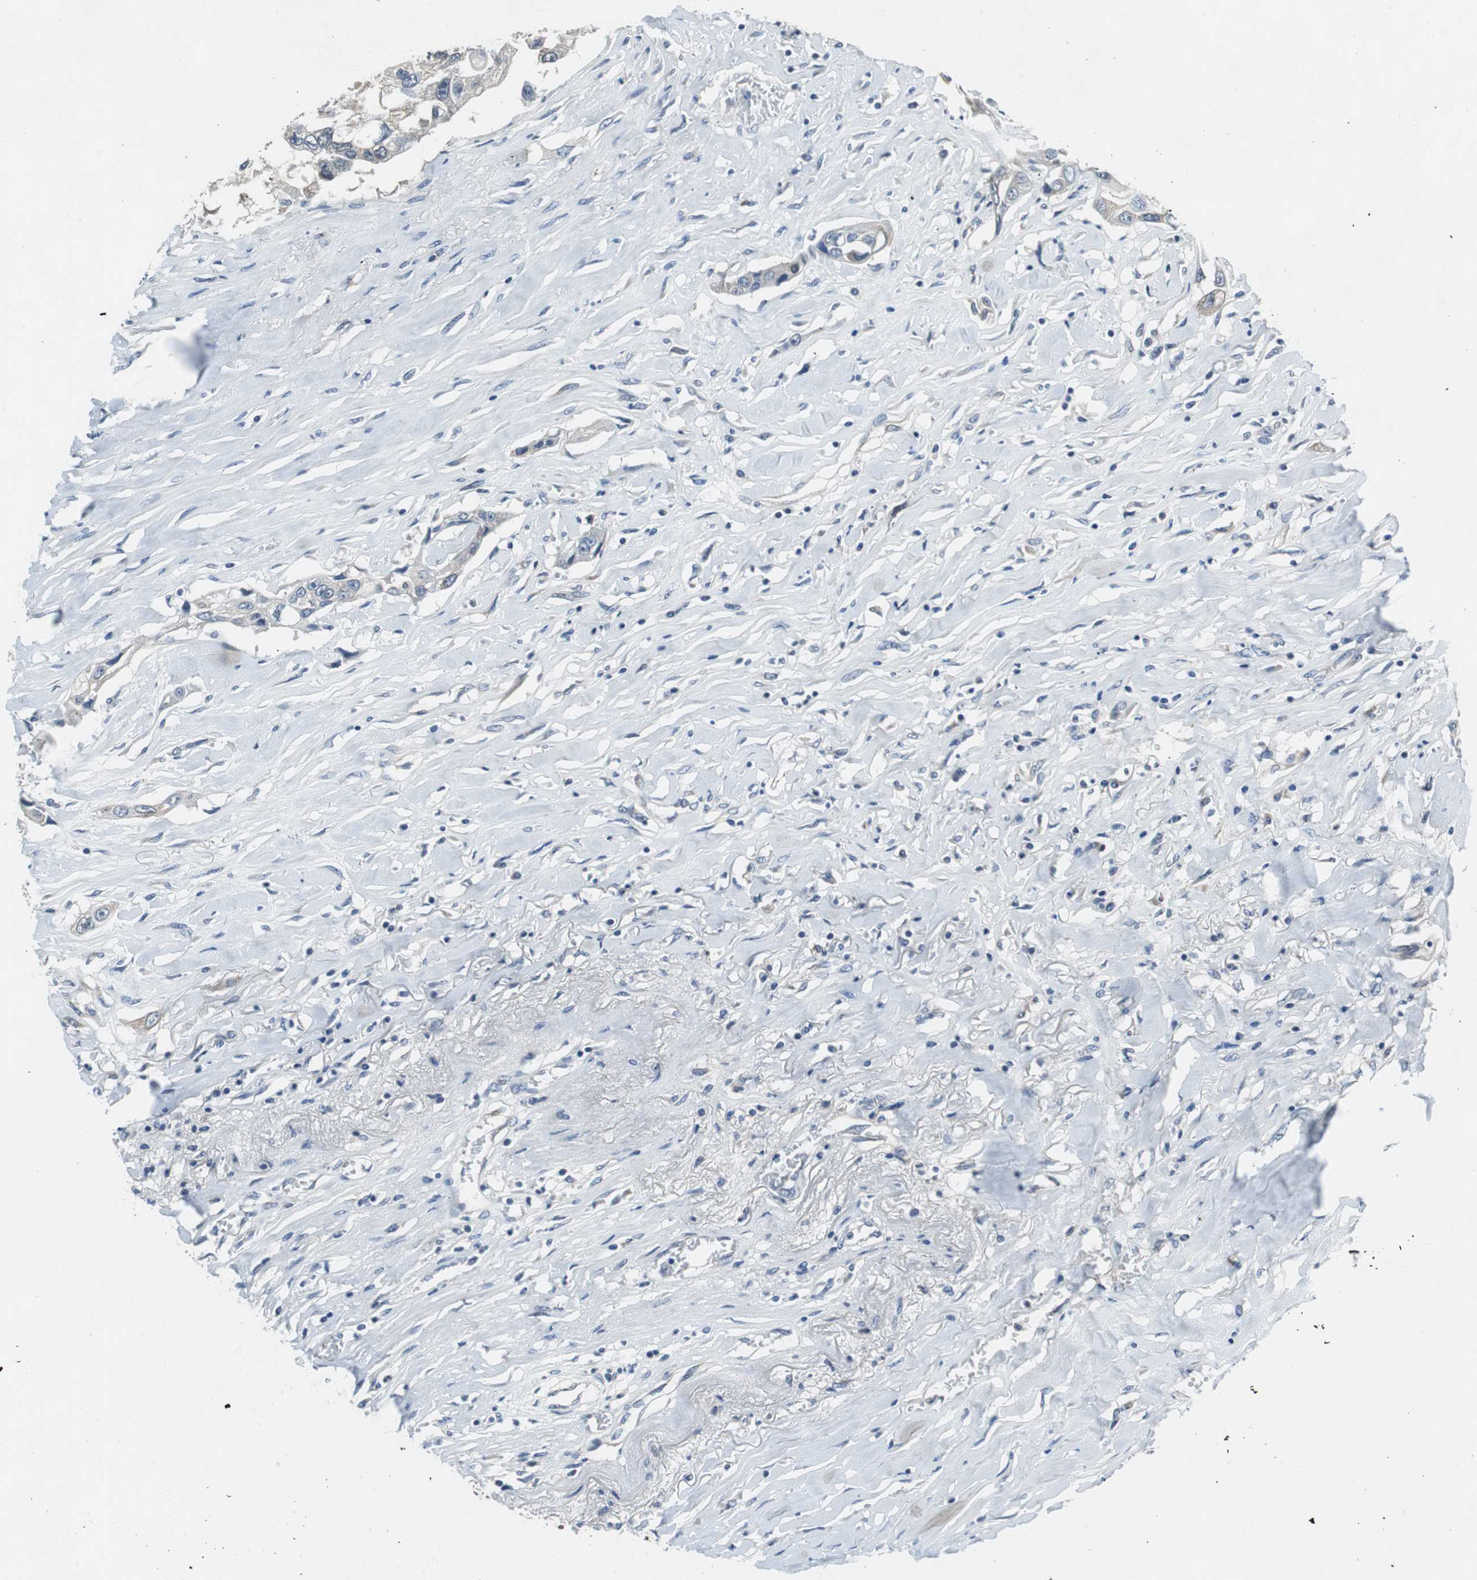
{"staining": {"intensity": "negative", "quantity": "none", "location": "none"}, "tissue": "lung cancer", "cell_type": "Tumor cells", "image_type": "cancer", "snomed": [{"axis": "morphology", "description": "Squamous cell carcinoma, NOS"}, {"axis": "topography", "description": "Lung"}], "caption": "This is an immunohistochemistry image of human lung cancer. There is no staining in tumor cells.", "gene": "PLAA", "patient": {"sex": "male", "age": 71}}